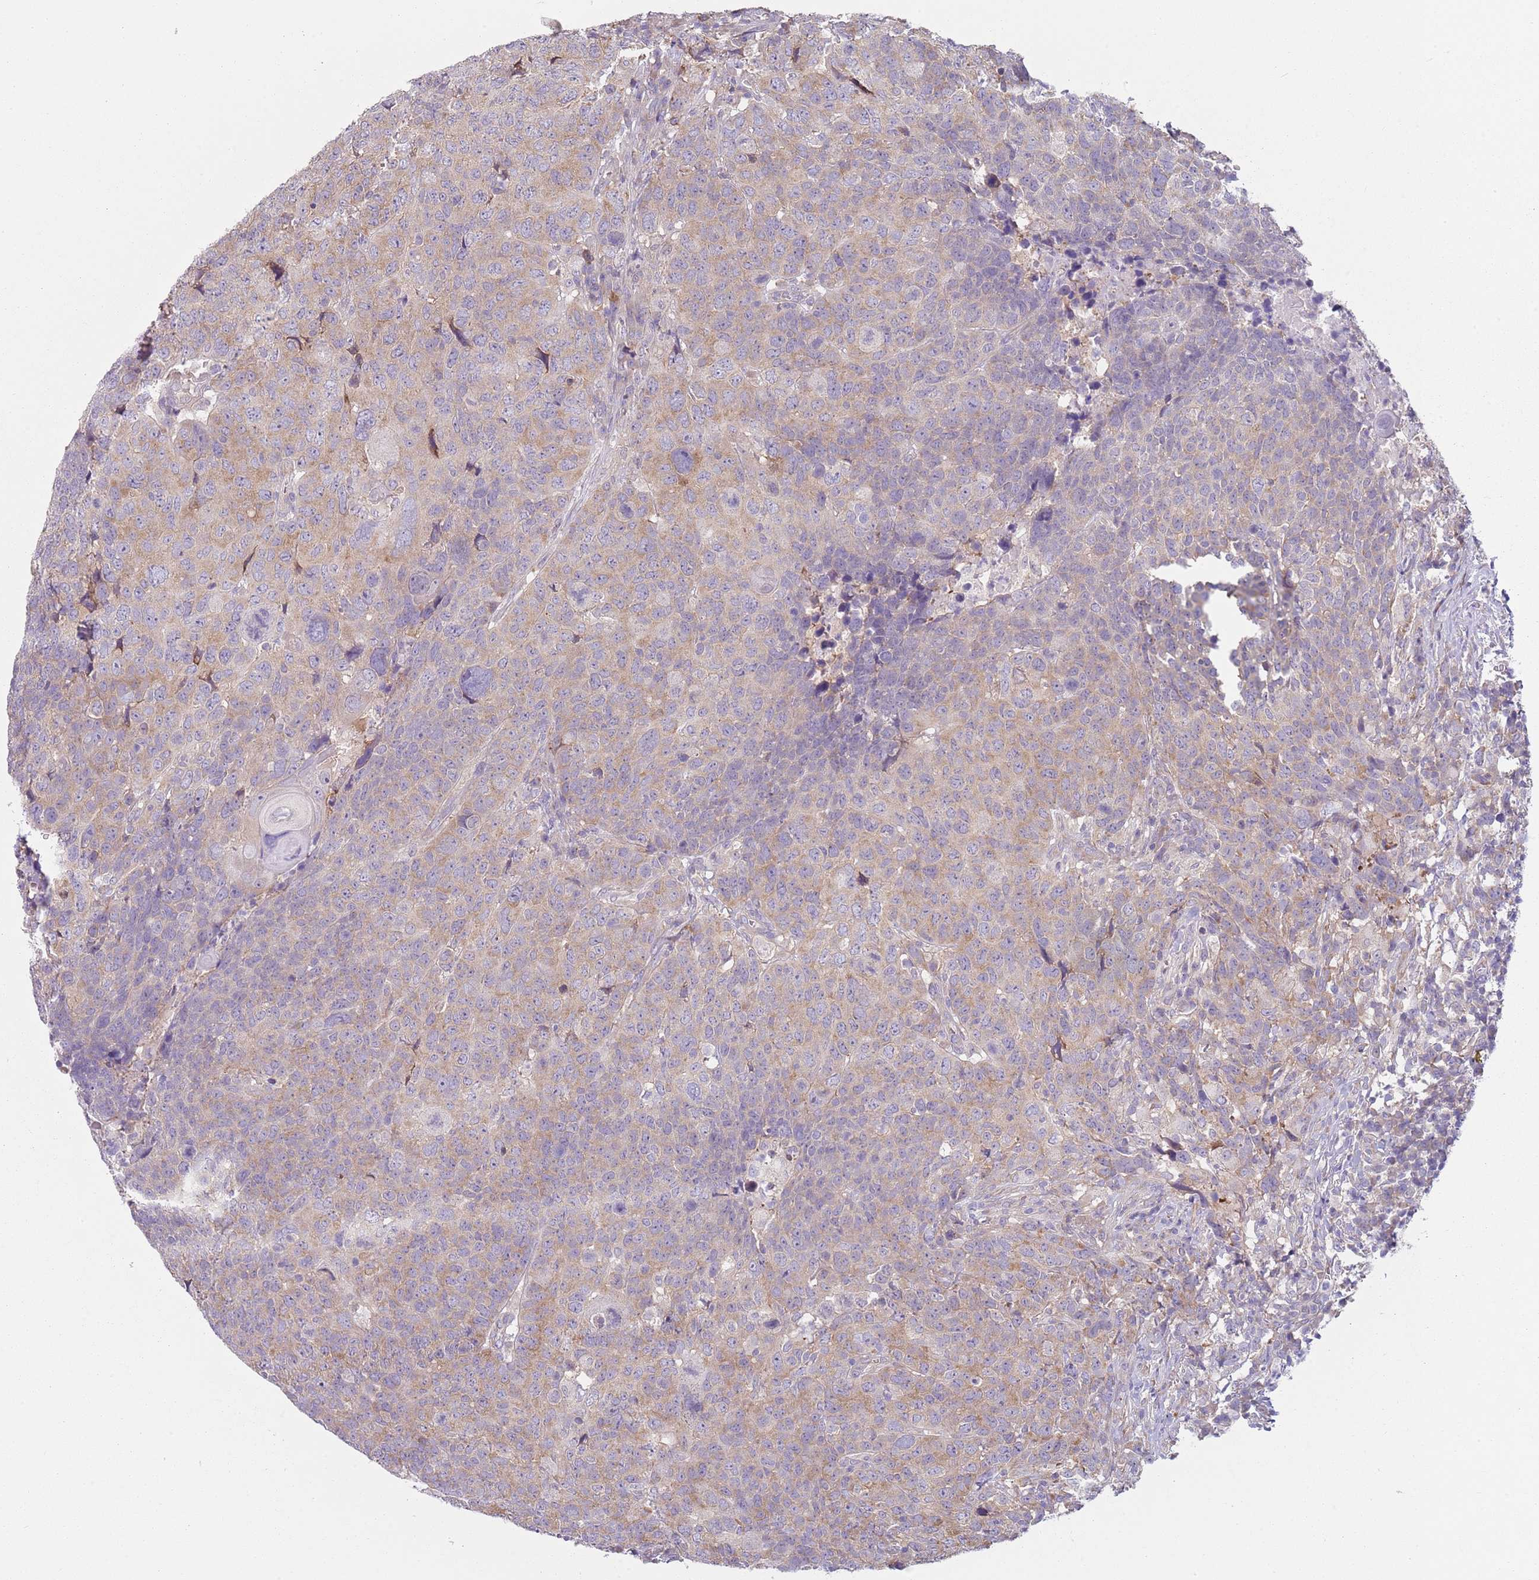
{"staining": {"intensity": "weak", "quantity": ">75%", "location": "cytoplasmic/membranous"}, "tissue": "head and neck cancer", "cell_type": "Tumor cells", "image_type": "cancer", "snomed": [{"axis": "morphology", "description": "Normal tissue, NOS"}, {"axis": "morphology", "description": "Squamous cell carcinoma, NOS"}, {"axis": "topography", "description": "Skeletal muscle"}, {"axis": "topography", "description": "Vascular tissue"}, {"axis": "topography", "description": "Peripheral nerve tissue"}, {"axis": "topography", "description": "Head-Neck"}], "caption": "Human head and neck cancer stained for a protein (brown) reveals weak cytoplasmic/membranous positive staining in about >75% of tumor cells.", "gene": "SLC26A6", "patient": {"sex": "male", "age": 66}}